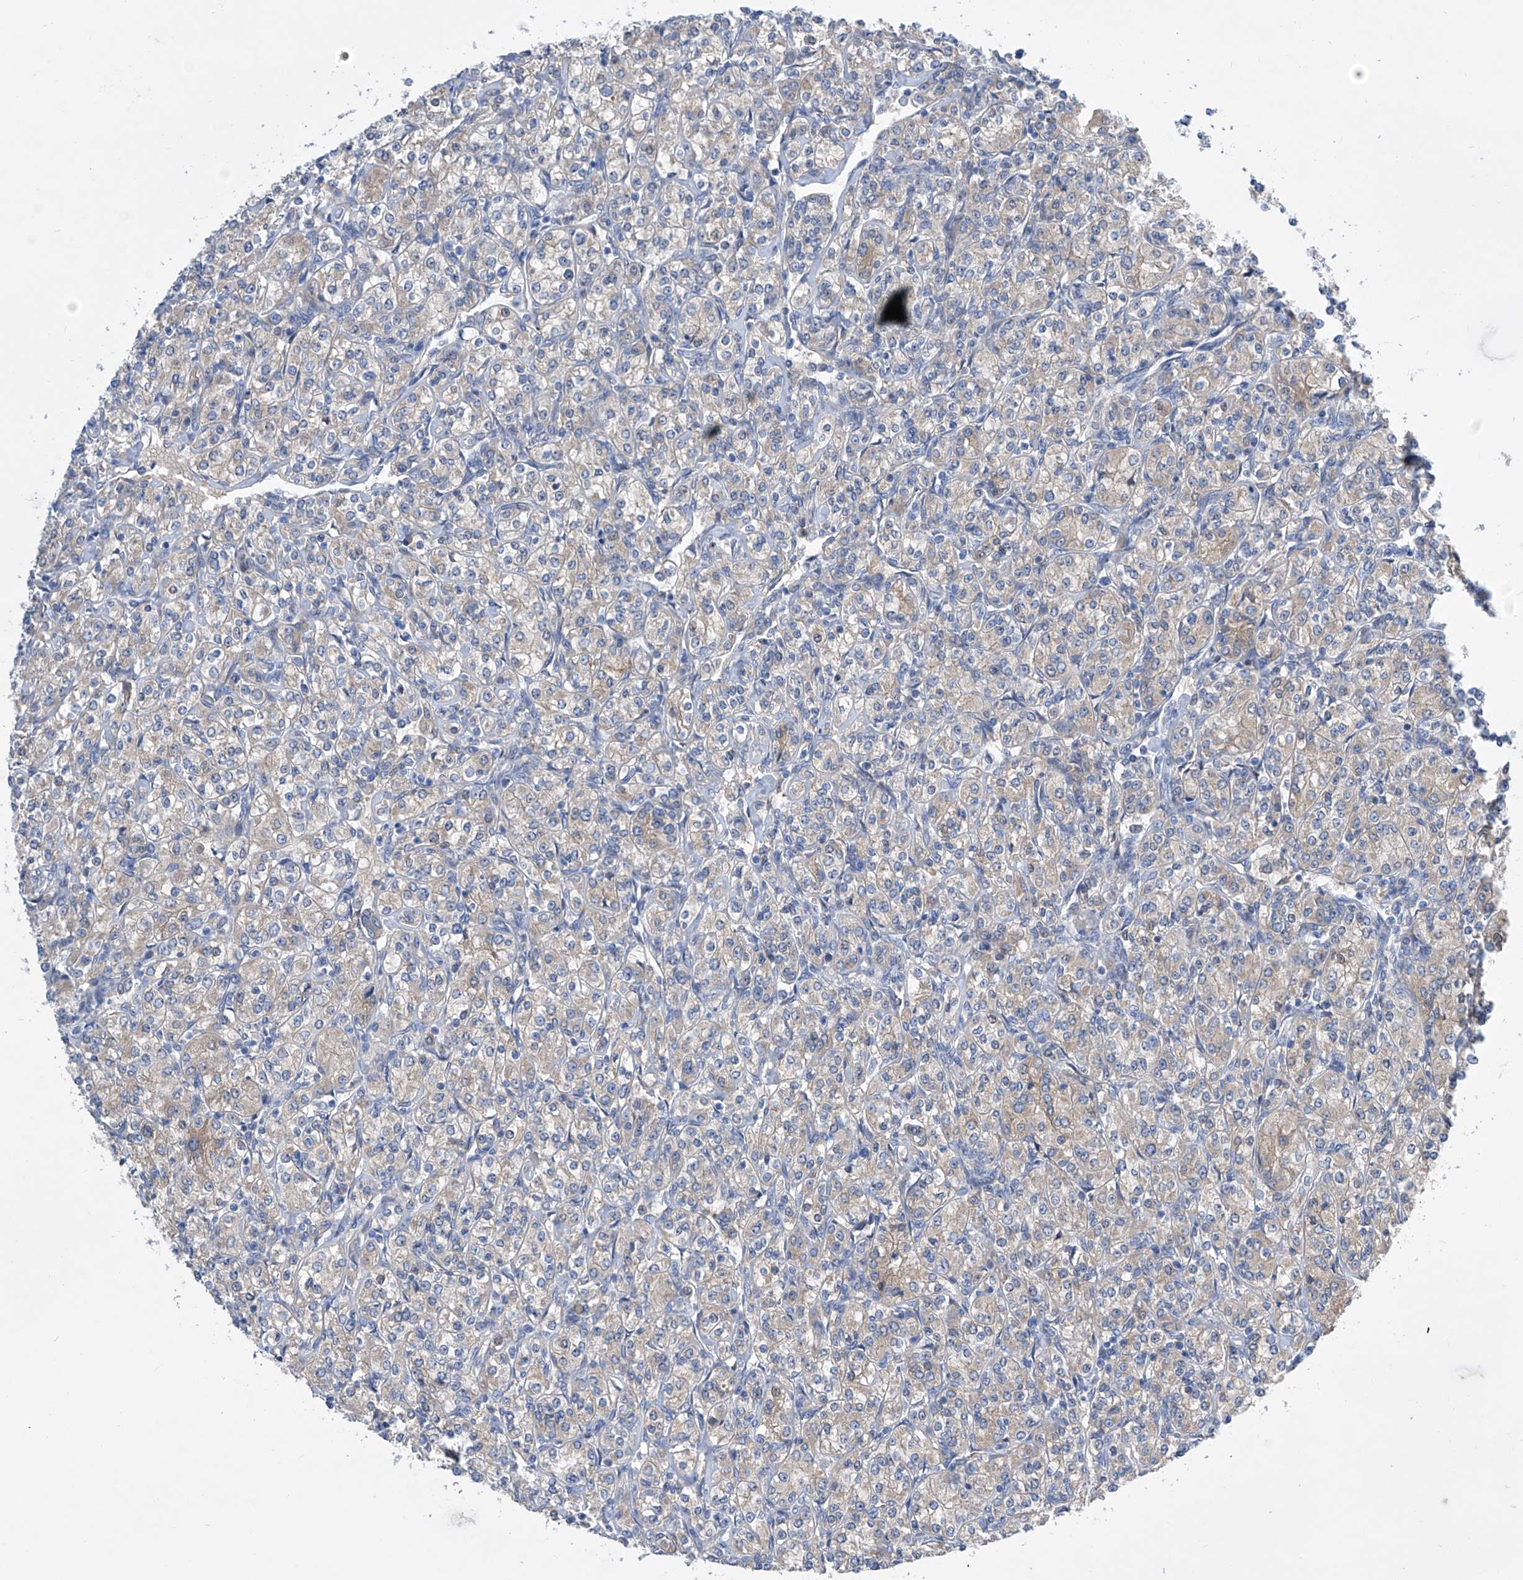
{"staining": {"intensity": "weak", "quantity": "<25%", "location": "cytoplasmic/membranous"}, "tissue": "renal cancer", "cell_type": "Tumor cells", "image_type": "cancer", "snomed": [{"axis": "morphology", "description": "Adenocarcinoma, NOS"}, {"axis": "topography", "description": "Kidney"}], "caption": "Tumor cells are negative for protein expression in human renal adenocarcinoma. (DAB (3,3'-diaminobenzidine) immunohistochemistry visualized using brightfield microscopy, high magnification).", "gene": "SRBD1", "patient": {"sex": "male", "age": 77}}